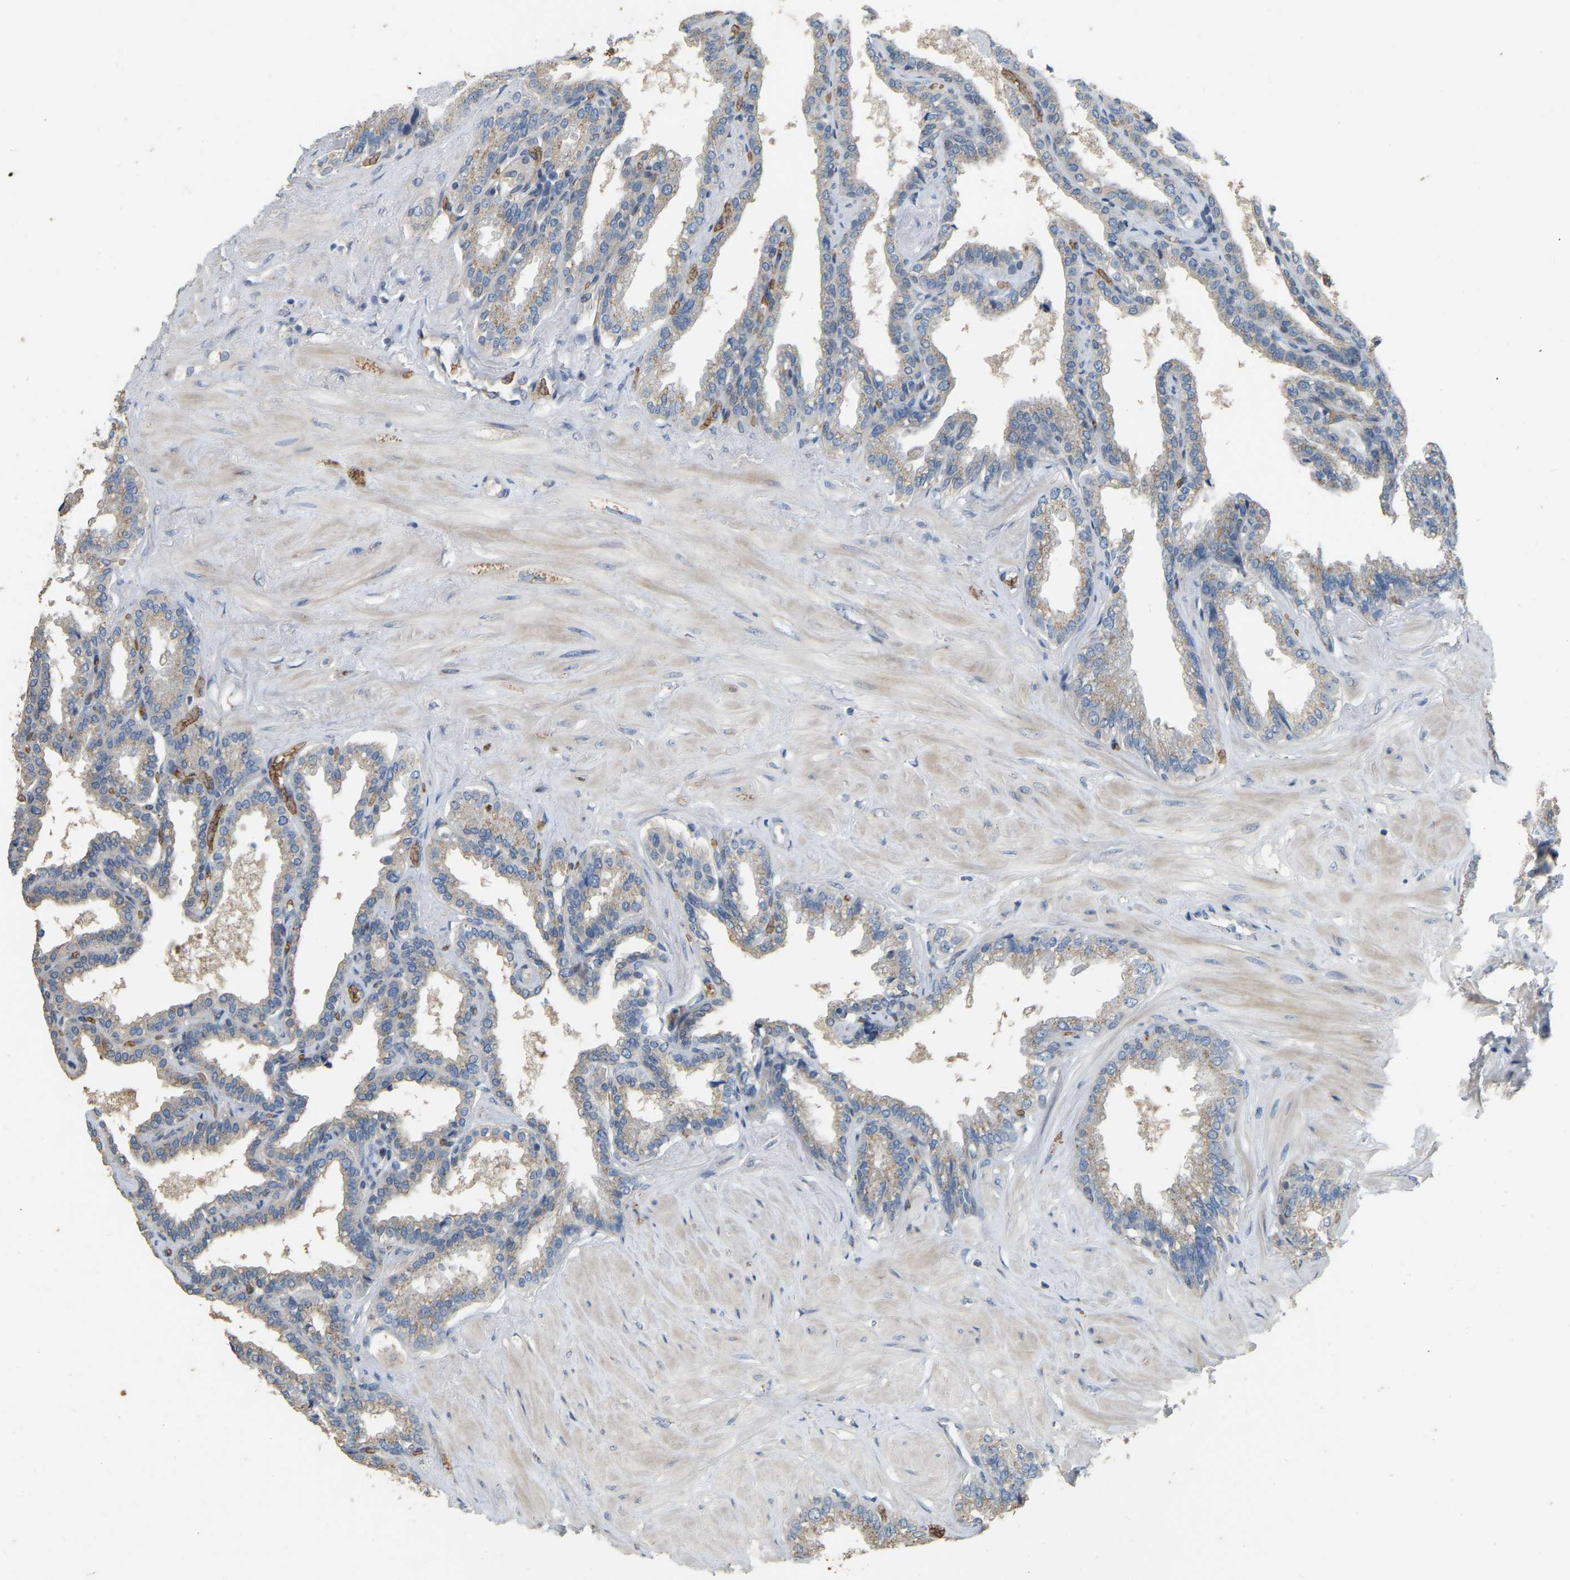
{"staining": {"intensity": "weak", "quantity": "25%-75%", "location": "cytoplasmic/membranous"}, "tissue": "seminal vesicle", "cell_type": "Glandular cells", "image_type": "normal", "snomed": [{"axis": "morphology", "description": "Normal tissue, NOS"}, {"axis": "topography", "description": "Seminal veicle"}], "caption": "Protein expression by IHC shows weak cytoplasmic/membranous expression in about 25%-75% of glandular cells in unremarkable seminal vesicle.", "gene": "CFAP298", "patient": {"sex": "male", "age": 46}}